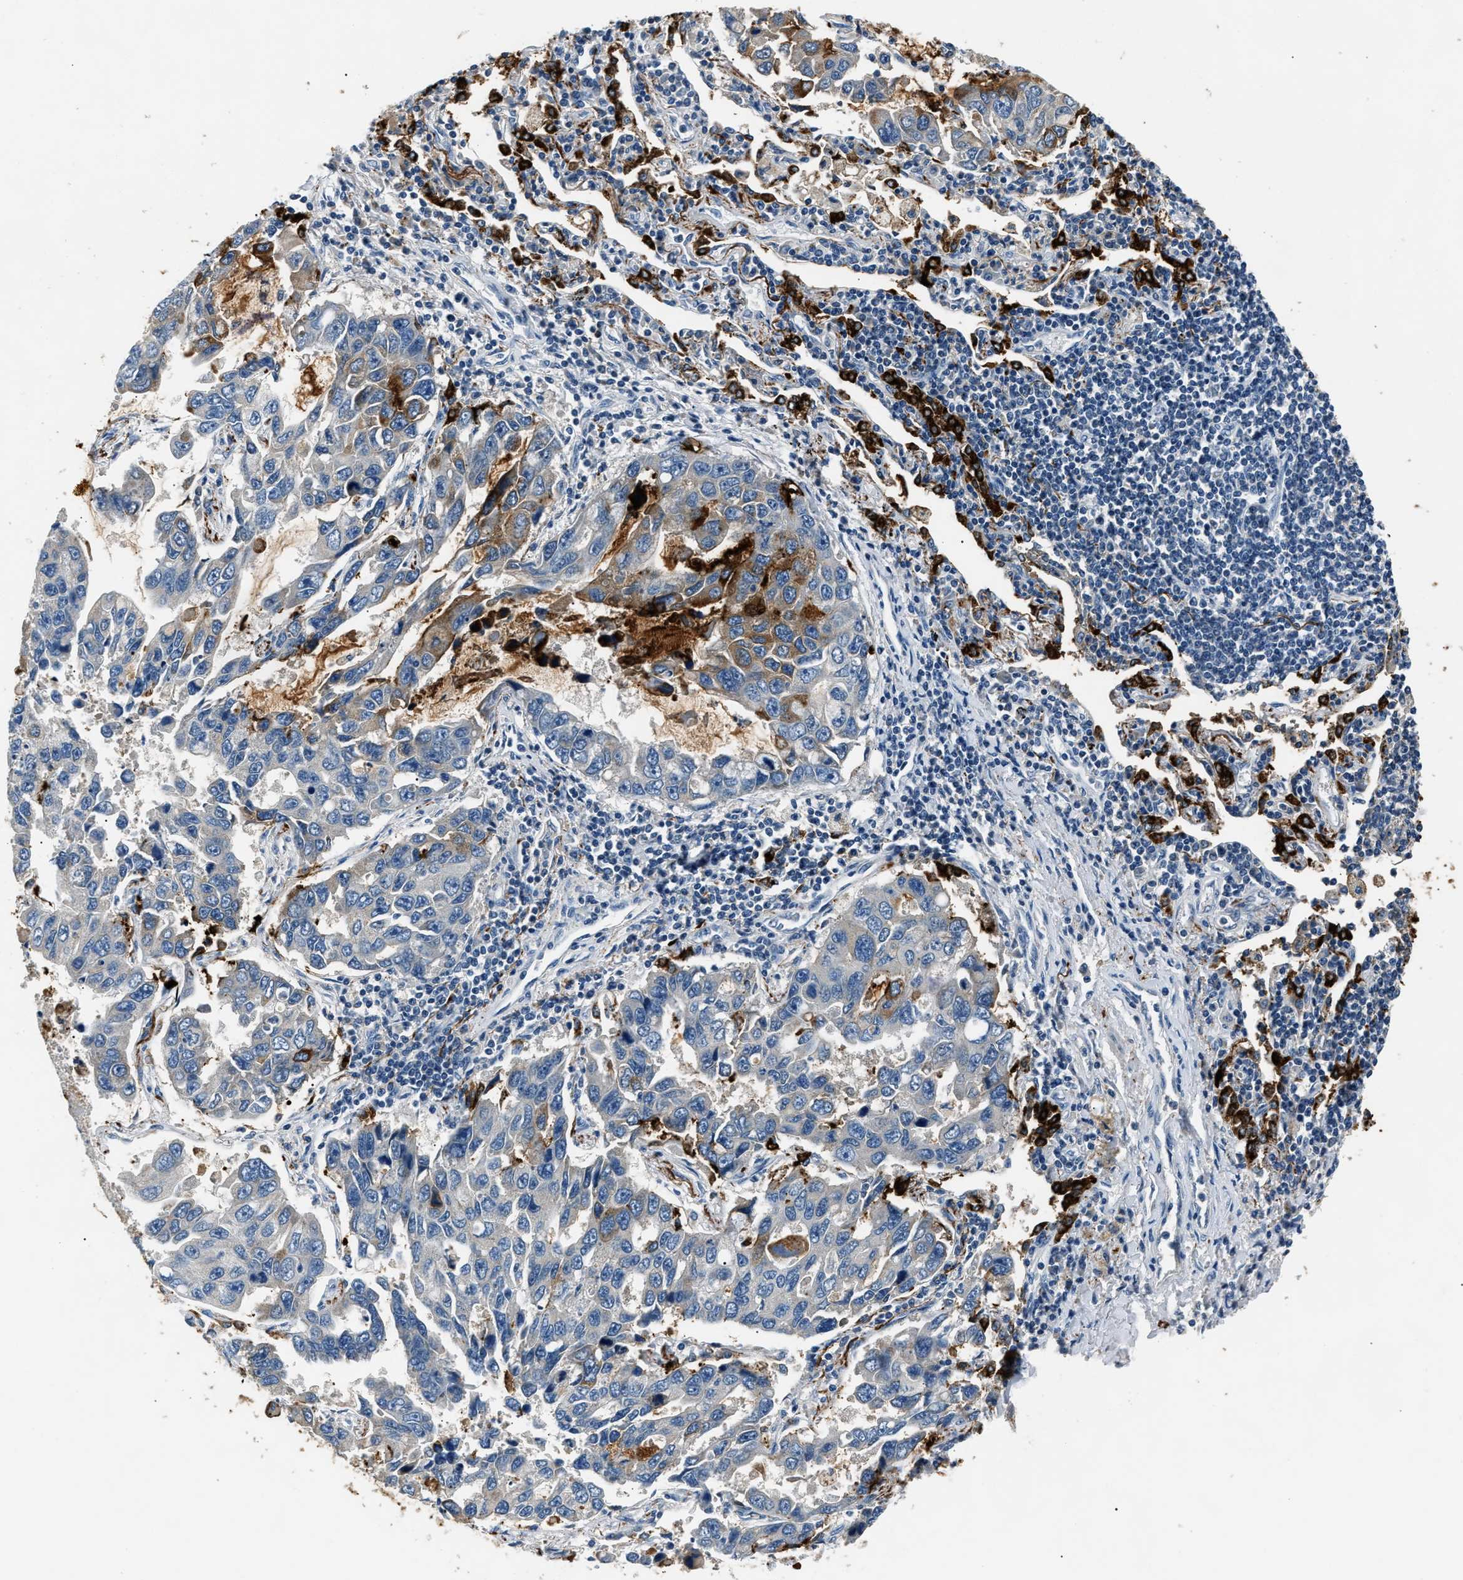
{"staining": {"intensity": "moderate", "quantity": "<25%", "location": "cytoplasmic/membranous"}, "tissue": "lung cancer", "cell_type": "Tumor cells", "image_type": "cancer", "snomed": [{"axis": "morphology", "description": "Adenocarcinoma, NOS"}, {"axis": "topography", "description": "Lung"}], "caption": "Lung adenocarcinoma stained with a protein marker displays moderate staining in tumor cells.", "gene": "INHA", "patient": {"sex": "male", "age": 64}}